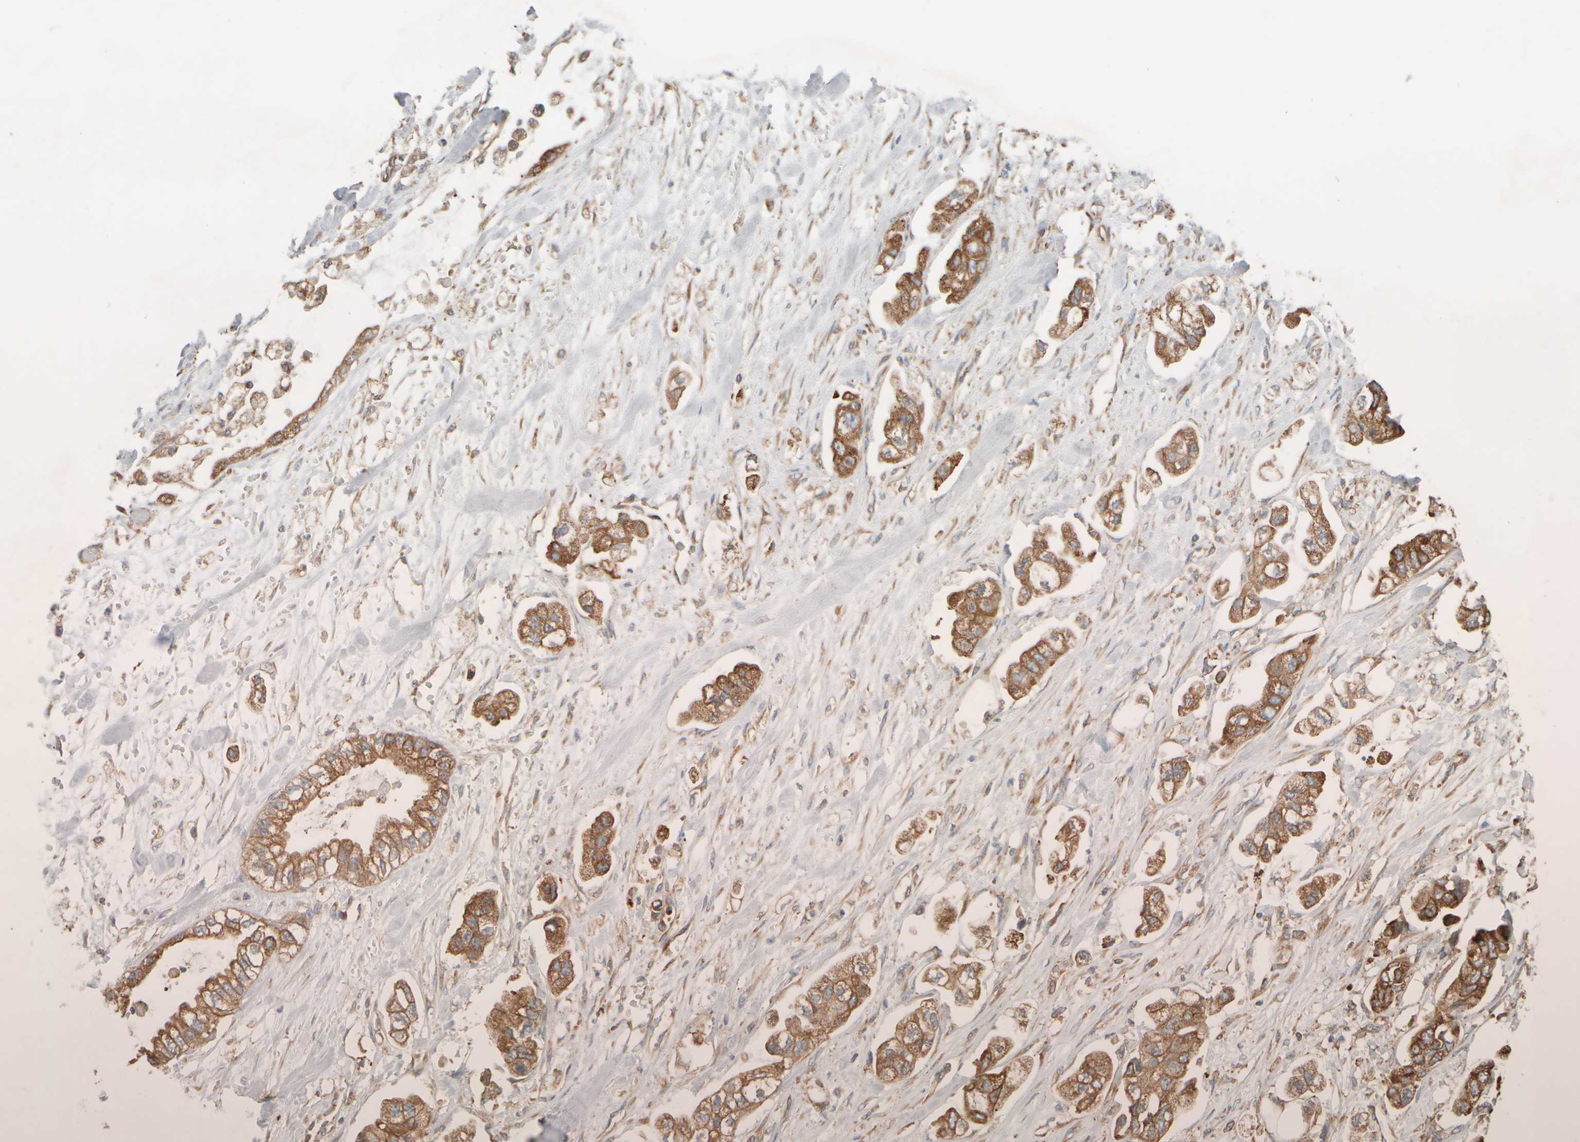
{"staining": {"intensity": "moderate", "quantity": ">75%", "location": "cytoplasmic/membranous"}, "tissue": "stomach cancer", "cell_type": "Tumor cells", "image_type": "cancer", "snomed": [{"axis": "morphology", "description": "Normal tissue, NOS"}, {"axis": "morphology", "description": "Adenocarcinoma, NOS"}, {"axis": "topography", "description": "Stomach"}], "caption": "This histopathology image shows stomach cancer (adenocarcinoma) stained with immunohistochemistry (IHC) to label a protein in brown. The cytoplasmic/membranous of tumor cells show moderate positivity for the protein. Nuclei are counter-stained blue.", "gene": "EIF2B3", "patient": {"sex": "male", "age": 62}}